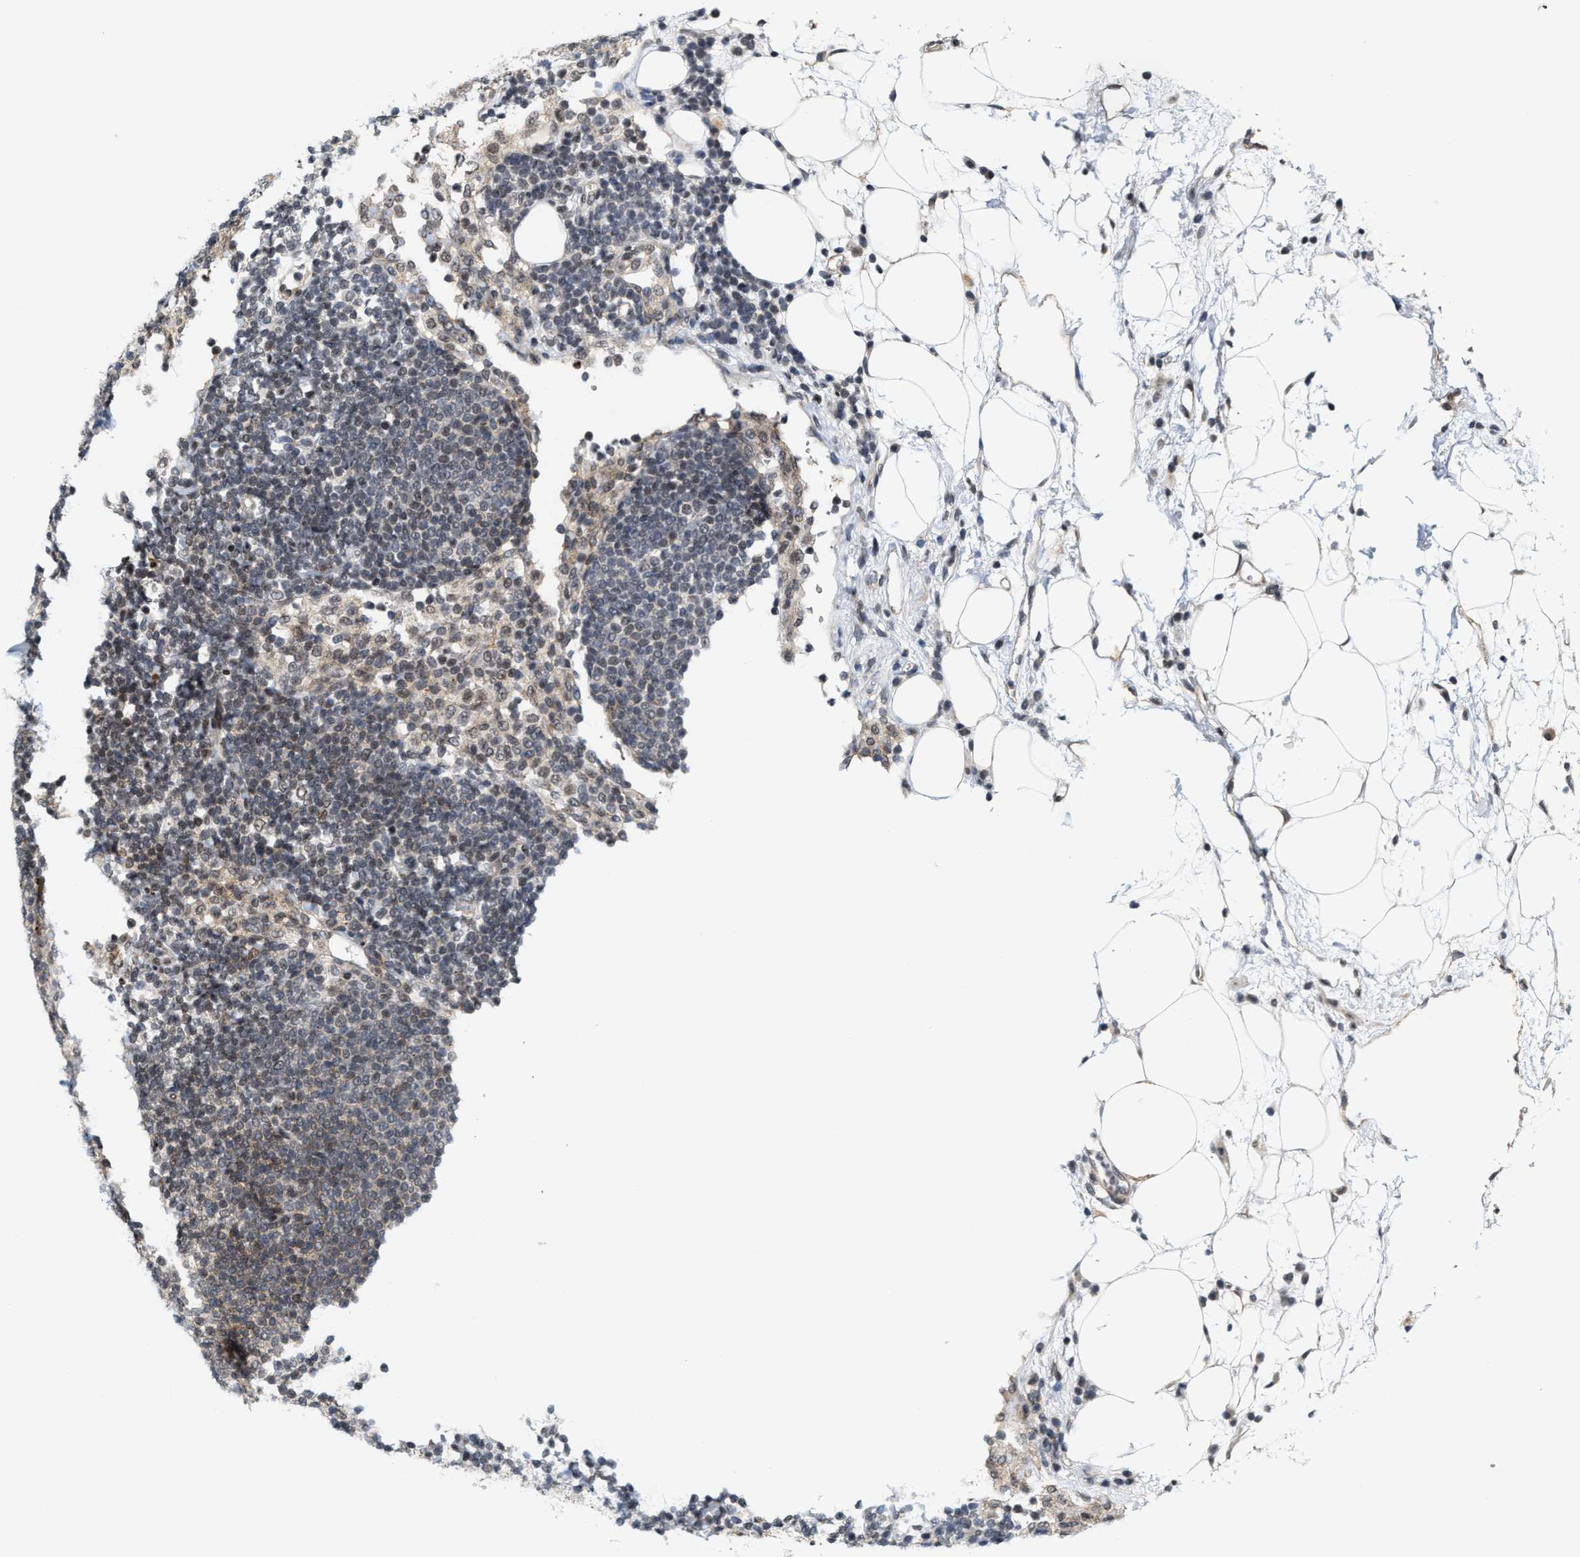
{"staining": {"intensity": "weak", "quantity": ">75%", "location": "nuclear"}, "tissue": "lymph node", "cell_type": "Germinal center cells", "image_type": "normal", "snomed": [{"axis": "morphology", "description": "Normal tissue, NOS"}, {"axis": "morphology", "description": "Carcinoid, malignant, NOS"}, {"axis": "topography", "description": "Lymph node"}], "caption": "Protein analysis of unremarkable lymph node reveals weak nuclear positivity in approximately >75% of germinal center cells.", "gene": "ANKRD6", "patient": {"sex": "male", "age": 47}}